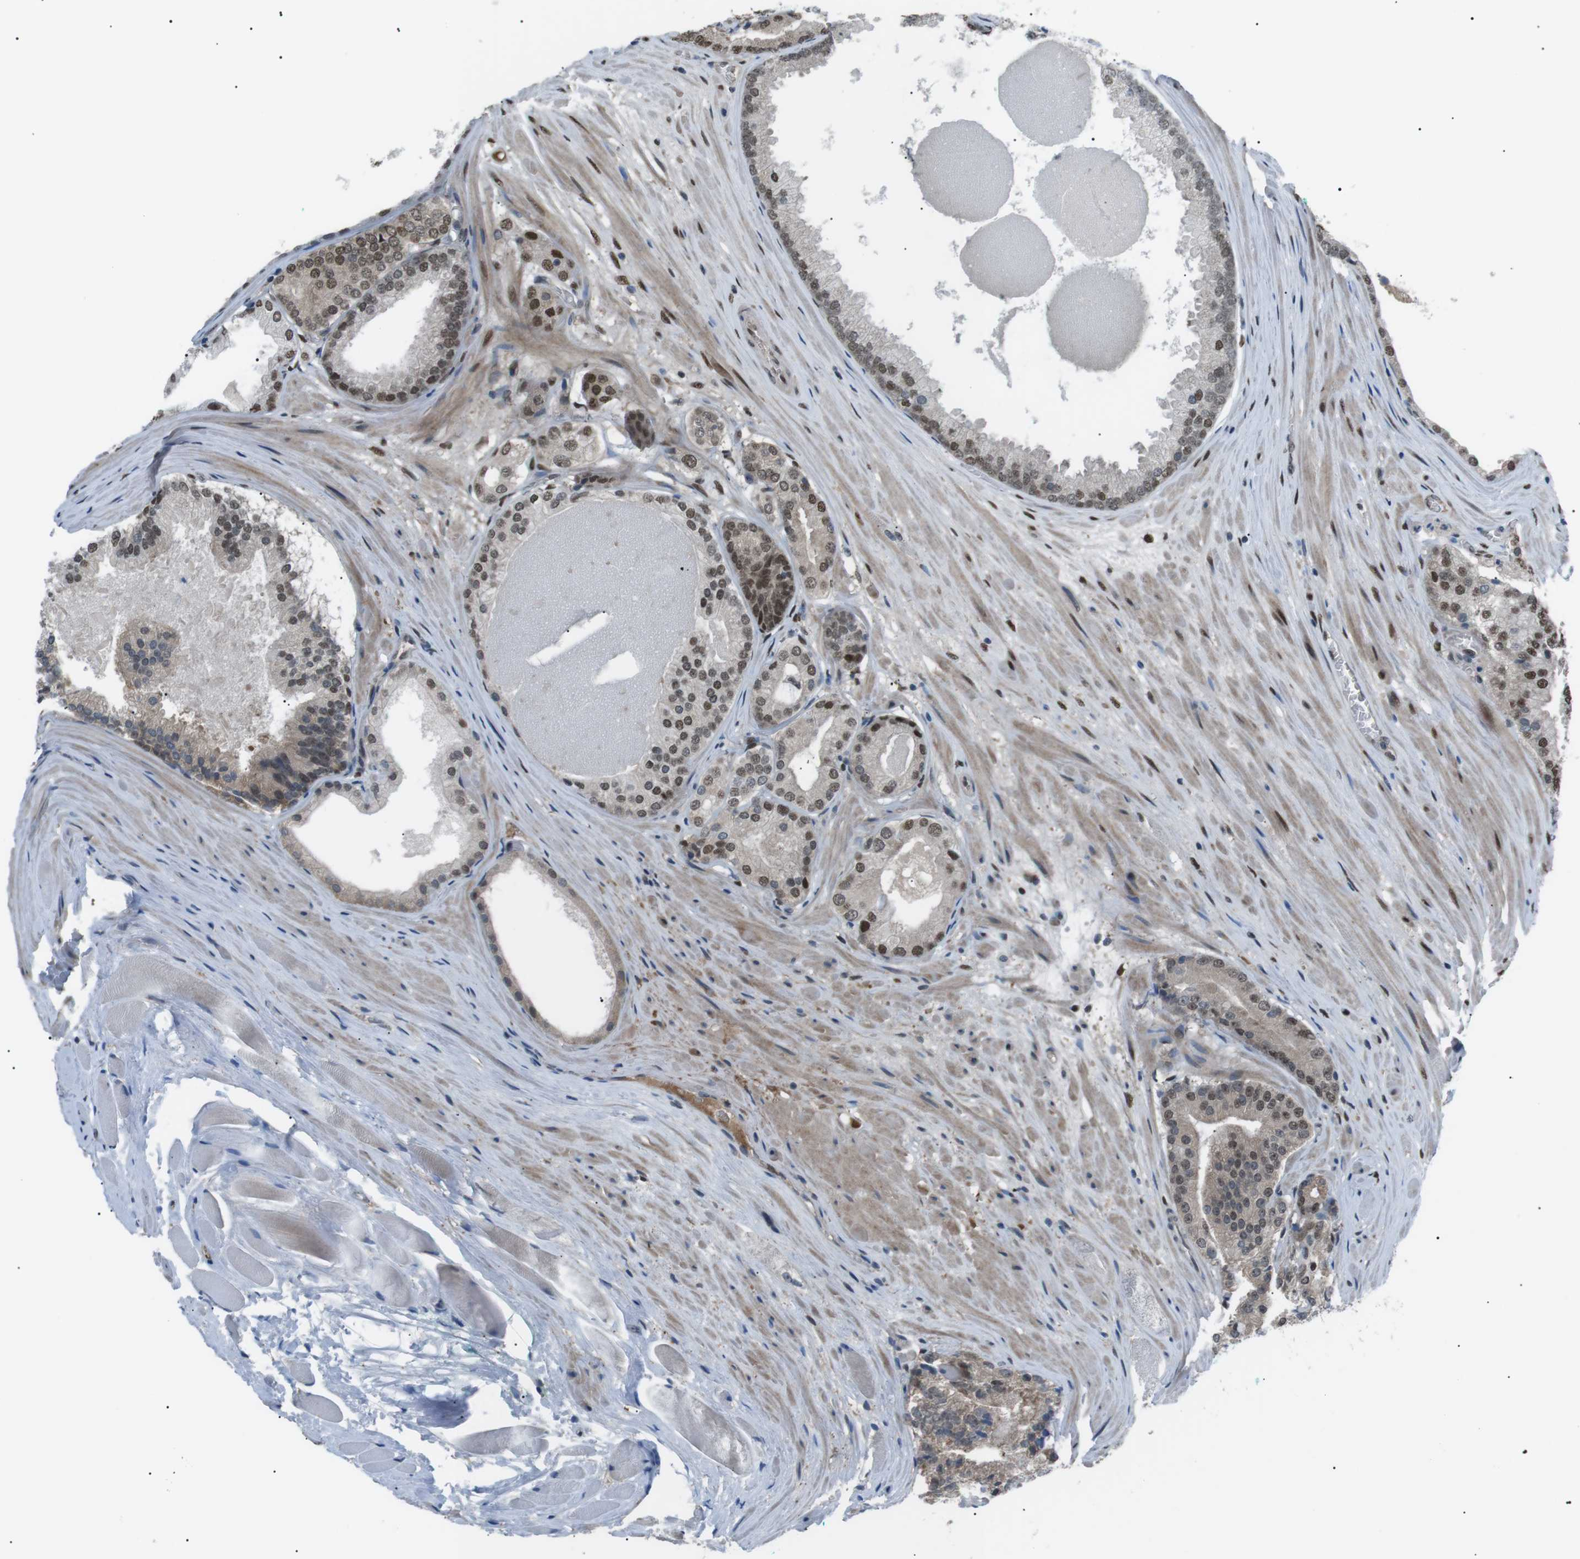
{"staining": {"intensity": "moderate", "quantity": "25%-75%", "location": "nuclear"}, "tissue": "prostate cancer", "cell_type": "Tumor cells", "image_type": "cancer", "snomed": [{"axis": "morphology", "description": "Adenocarcinoma, High grade"}, {"axis": "topography", "description": "Prostate"}], "caption": "Human adenocarcinoma (high-grade) (prostate) stained with a brown dye shows moderate nuclear positive positivity in approximately 25%-75% of tumor cells.", "gene": "SRPK2", "patient": {"sex": "male", "age": 59}}